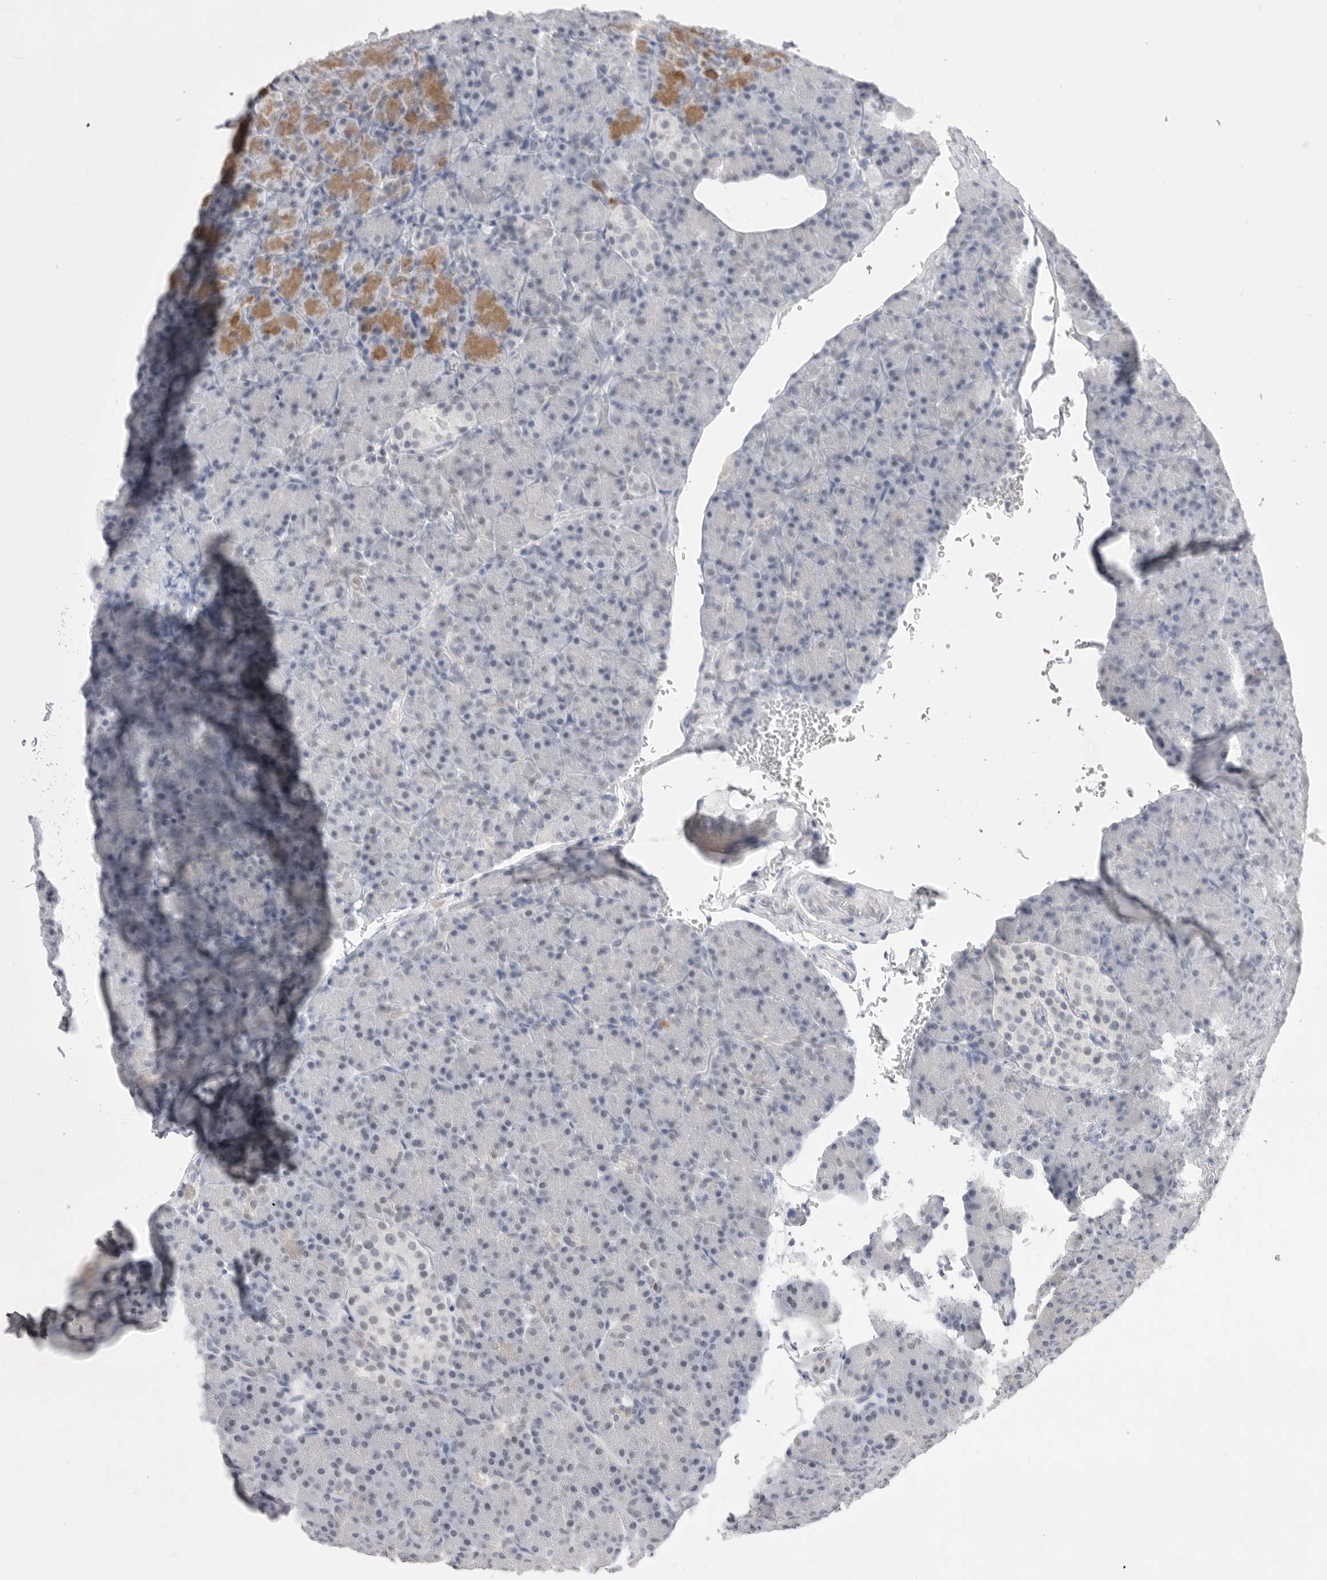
{"staining": {"intensity": "weak", "quantity": "<25%", "location": "cytoplasmic/membranous"}, "tissue": "pancreas", "cell_type": "Exocrine glandular cells", "image_type": "normal", "snomed": [{"axis": "morphology", "description": "Normal tissue, NOS"}, {"axis": "topography", "description": "Pancreas"}], "caption": "Exocrine glandular cells are negative for brown protein staining in normal pancreas. (Stains: DAB (3,3'-diaminobenzidine) immunohistochemistry with hematoxylin counter stain, Microscopy: brightfield microscopy at high magnification).", "gene": "ZBTB7B", "patient": {"sex": "female", "age": 43}}